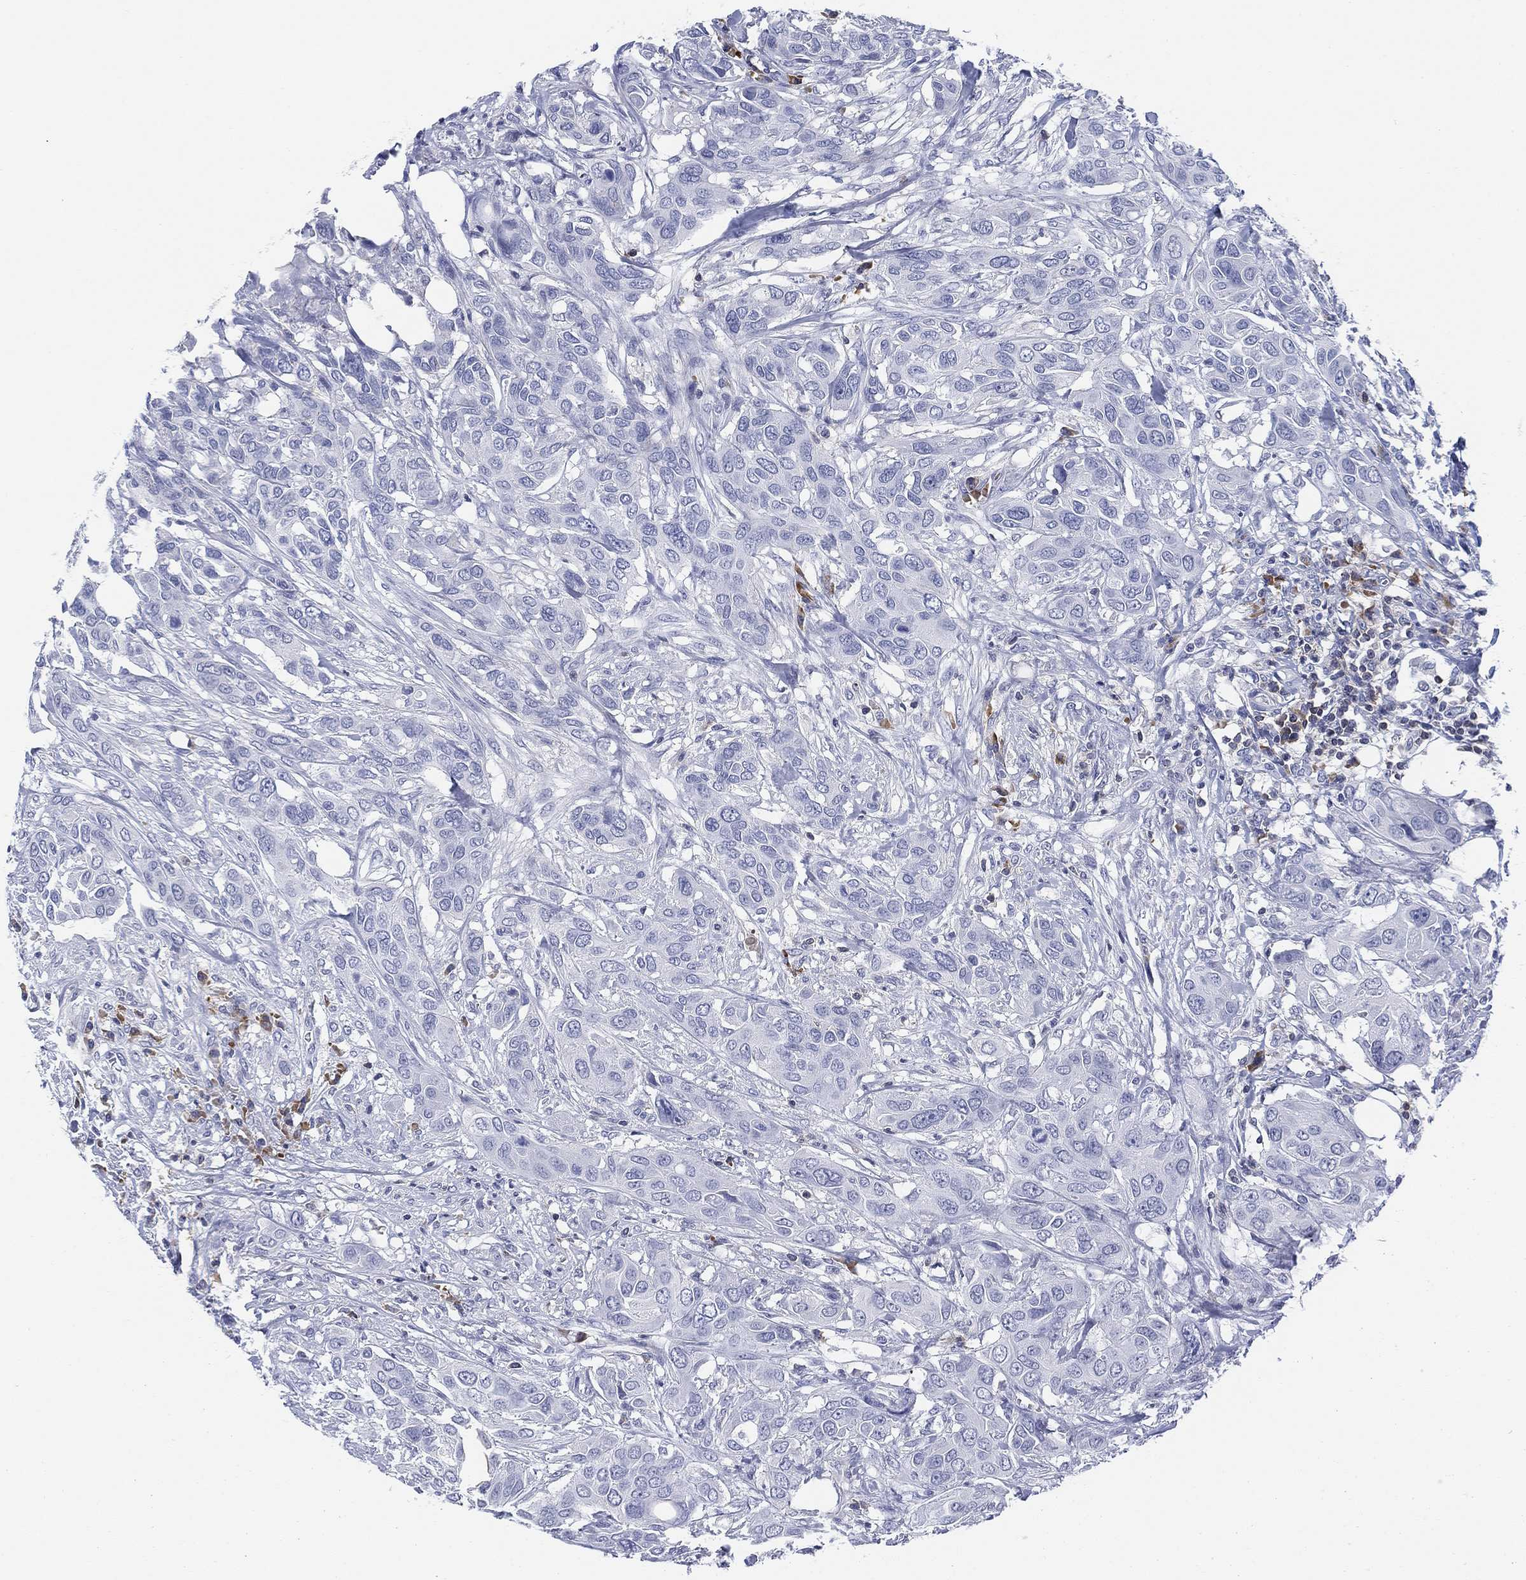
{"staining": {"intensity": "negative", "quantity": "none", "location": "none"}, "tissue": "urothelial cancer", "cell_type": "Tumor cells", "image_type": "cancer", "snomed": [{"axis": "morphology", "description": "Urothelial carcinoma, NOS"}, {"axis": "morphology", "description": "Urothelial carcinoma, High grade"}, {"axis": "topography", "description": "Urinary bladder"}], "caption": "Immunohistochemical staining of human urothelial cancer reveals no significant expression in tumor cells.", "gene": "FYB1", "patient": {"sex": "male", "age": 63}}